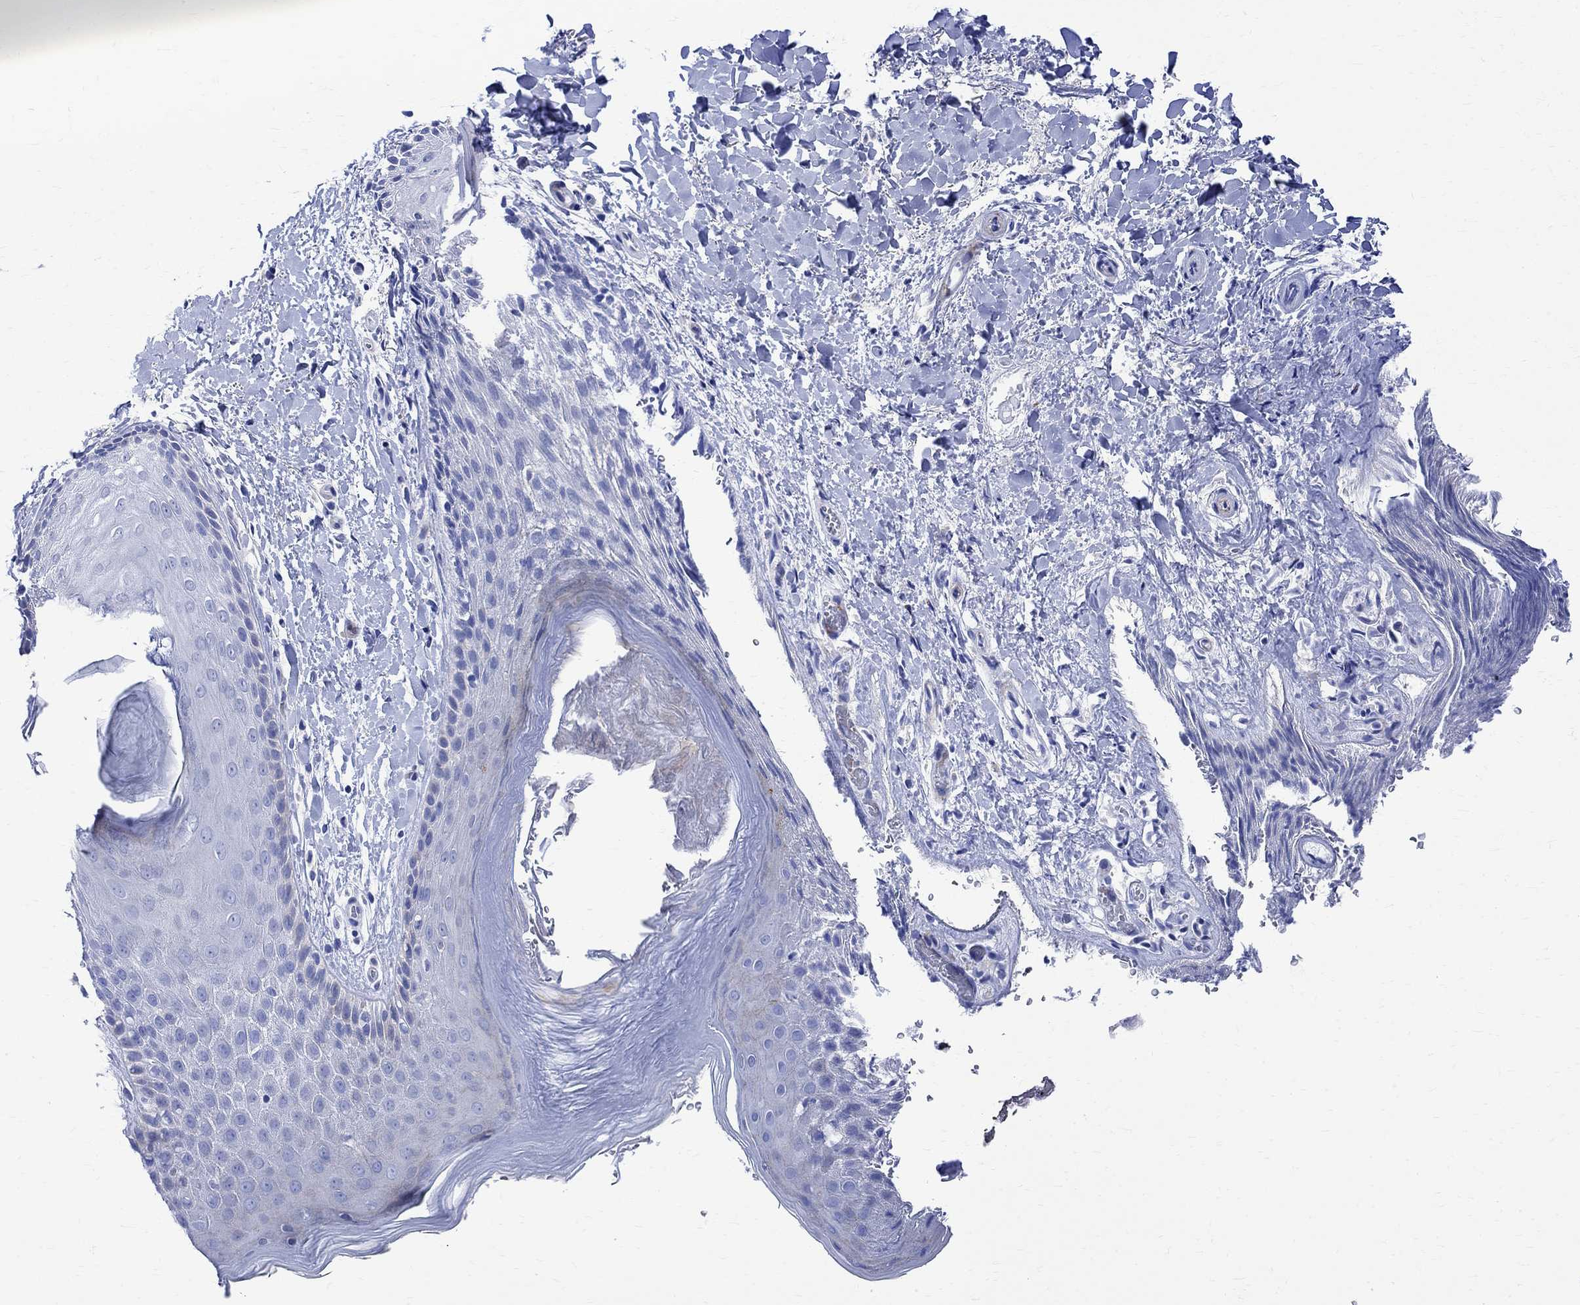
{"staining": {"intensity": "negative", "quantity": "none", "location": "none"}, "tissue": "skin", "cell_type": "Epidermal cells", "image_type": "normal", "snomed": [{"axis": "morphology", "description": "Normal tissue, NOS"}, {"axis": "topography", "description": "Anal"}], "caption": "The immunohistochemistry (IHC) image has no significant positivity in epidermal cells of skin. The staining is performed using DAB (3,3'-diaminobenzidine) brown chromogen with nuclei counter-stained in using hematoxylin.", "gene": "PARVB", "patient": {"sex": "male", "age": 36}}